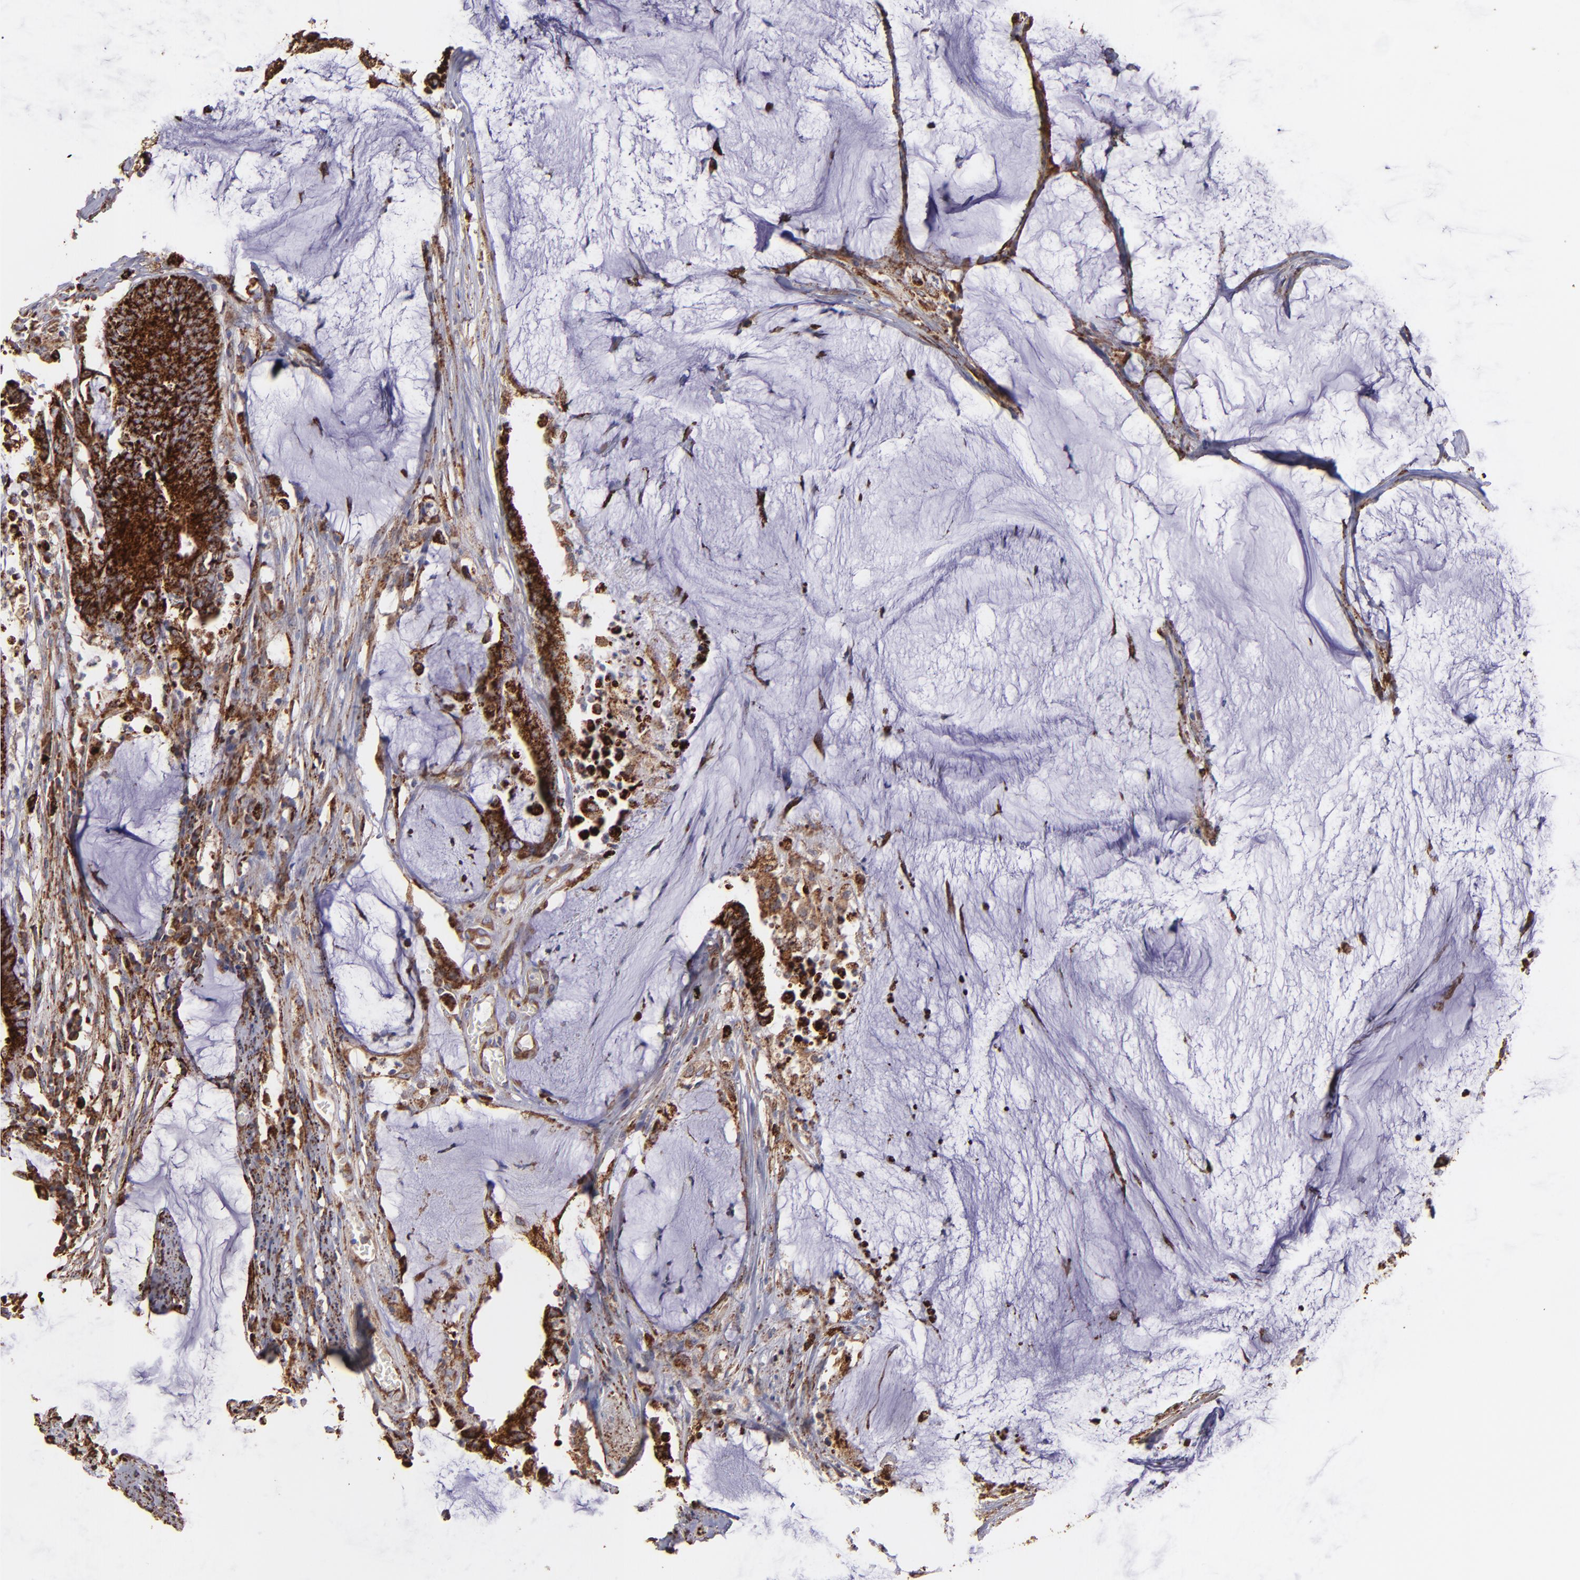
{"staining": {"intensity": "strong", "quantity": ">75%", "location": "cytoplasmic/membranous"}, "tissue": "colorectal cancer", "cell_type": "Tumor cells", "image_type": "cancer", "snomed": [{"axis": "morphology", "description": "Adenocarcinoma, NOS"}, {"axis": "topography", "description": "Rectum"}], "caption": "This is an image of immunohistochemistry staining of colorectal cancer, which shows strong positivity in the cytoplasmic/membranous of tumor cells.", "gene": "MAOB", "patient": {"sex": "female", "age": 66}}